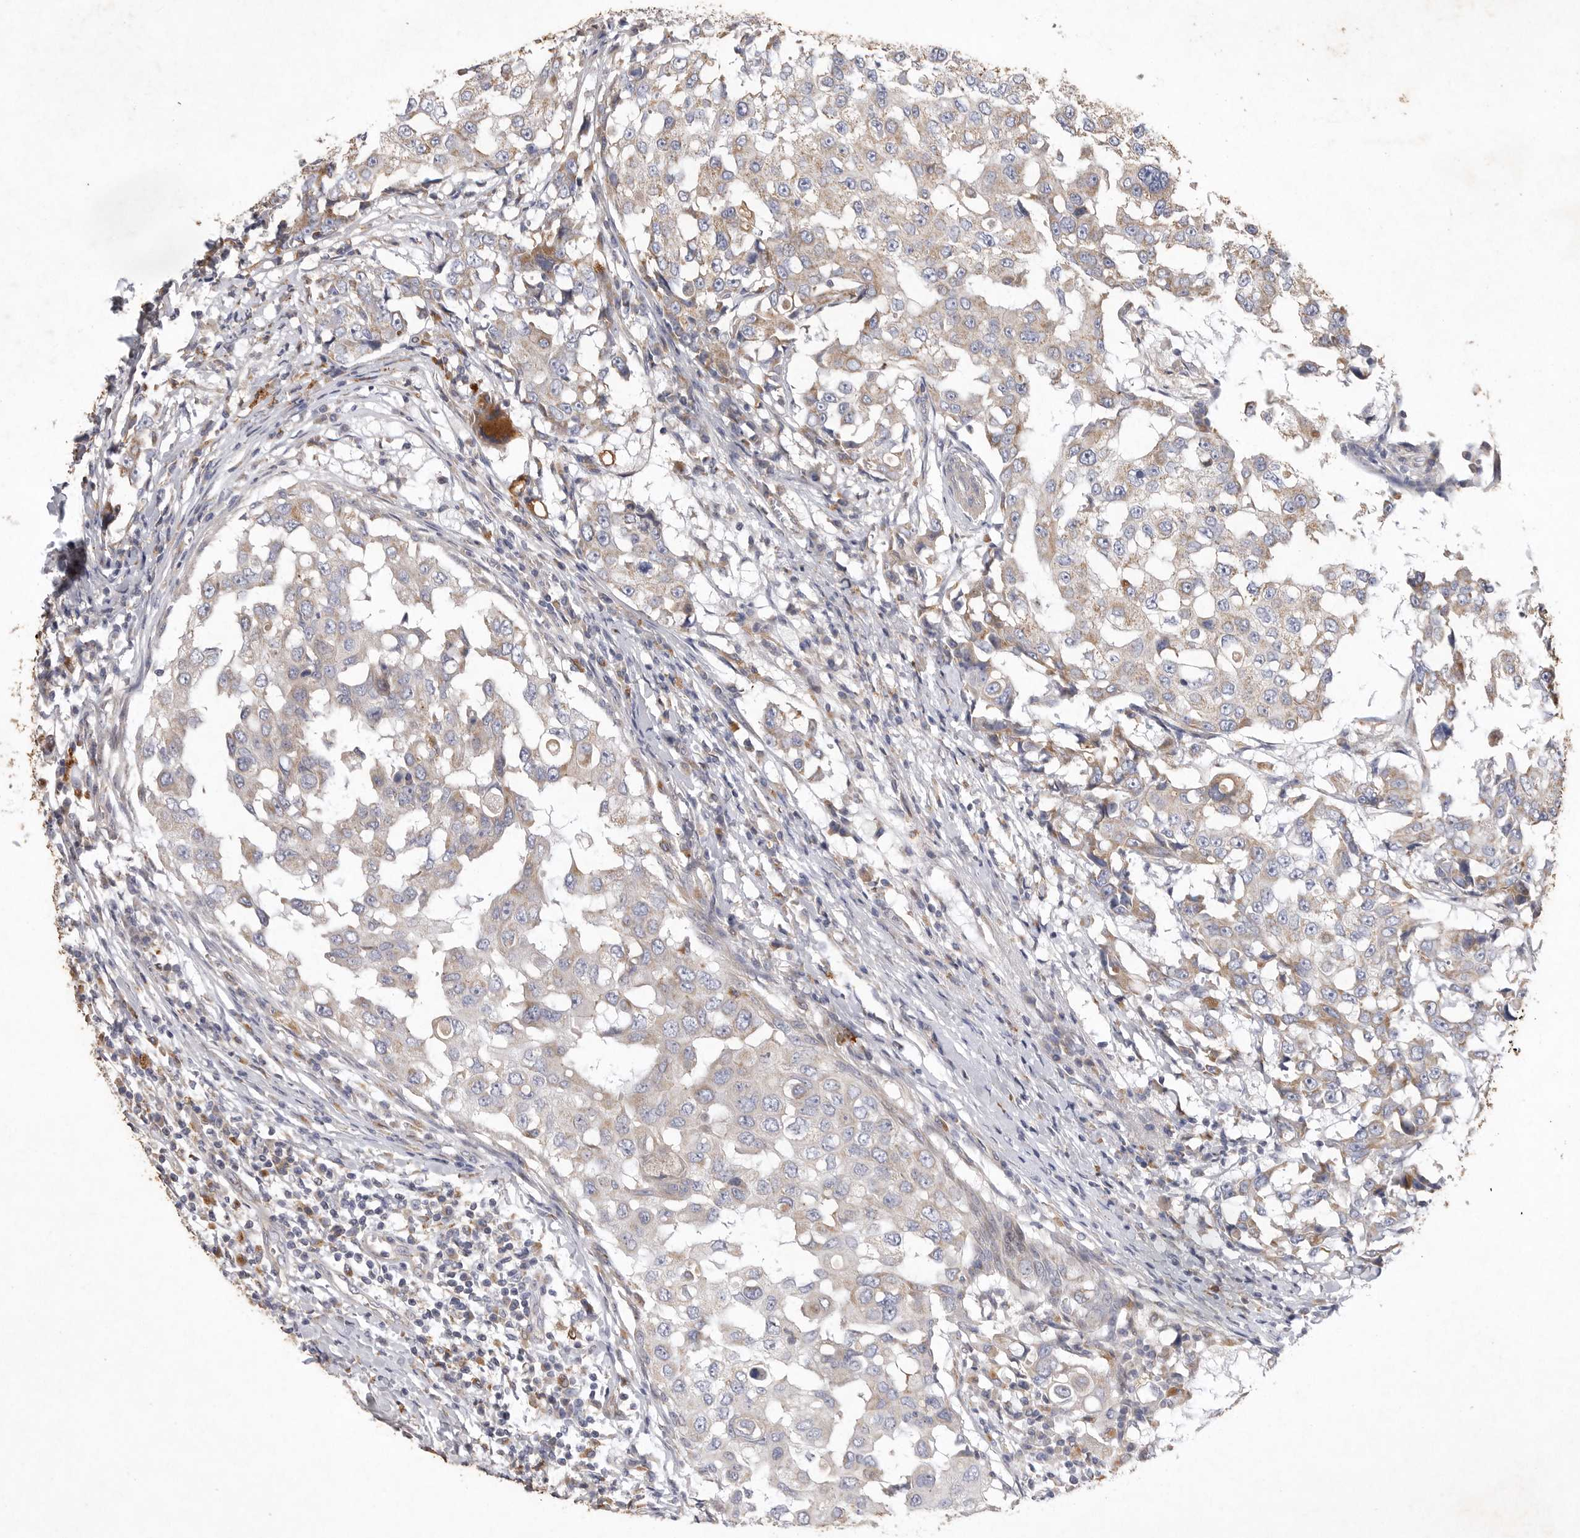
{"staining": {"intensity": "weak", "quantity": "25%-75%", "location": "cytoplasmic/membranous"}, "tissue": "breast cancer", "cell_type": "Tumor cells", "image_type": "cancer", "snomed": [{"axis": "morphology", "description": "Duct carcinoma"}, {"axis": "topography", "description": "Breast"}], "caption": "Tumor cells exhibit low levels of weak cytoplasmic/membranous positivity in about 25%-75% of cells in human breast cancer.", "gene": "MRPL41", "patient": {"sex": "female", "age": 27}}